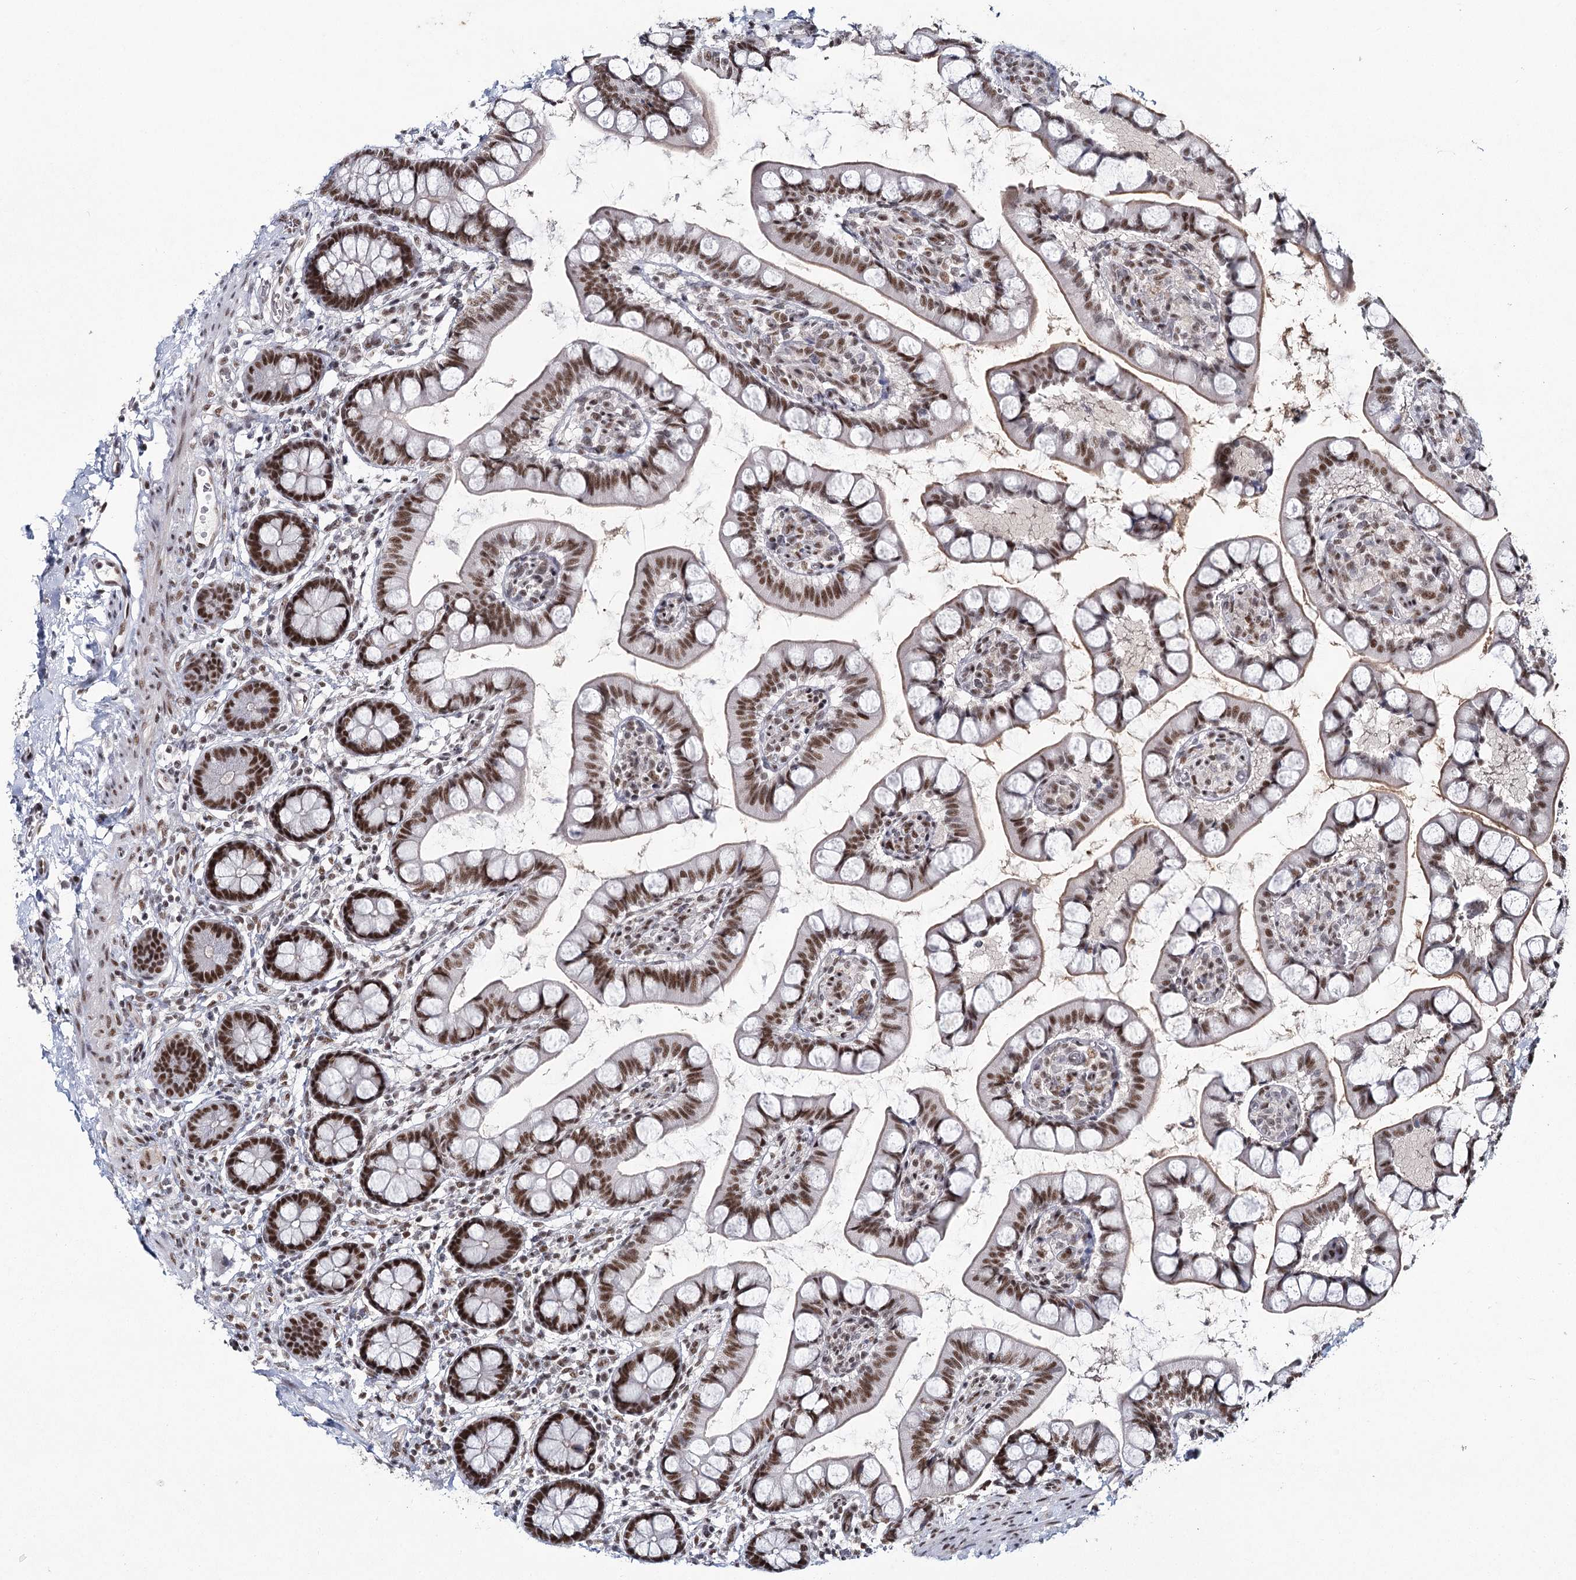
{"staining": {"intensity": "strong", "quantity": ">75%", "location": "nuclear"}, "tissue": "small intestine", "cell_type": "Glandular cells", "image_type": "normal", "snomed": [{"axis": "morphology", "description": "Normal tissue, NOS"}, {"axis": "topography", "description": "Small intestine"}], "caption": "Immunohistochemical staining of benign human small intestine shows >75% levels of strong nuclear protein staining in approximately >75% of glandular cells.", "gene": "SCAF8", "patient": {"sex": "male", "age": 52}}